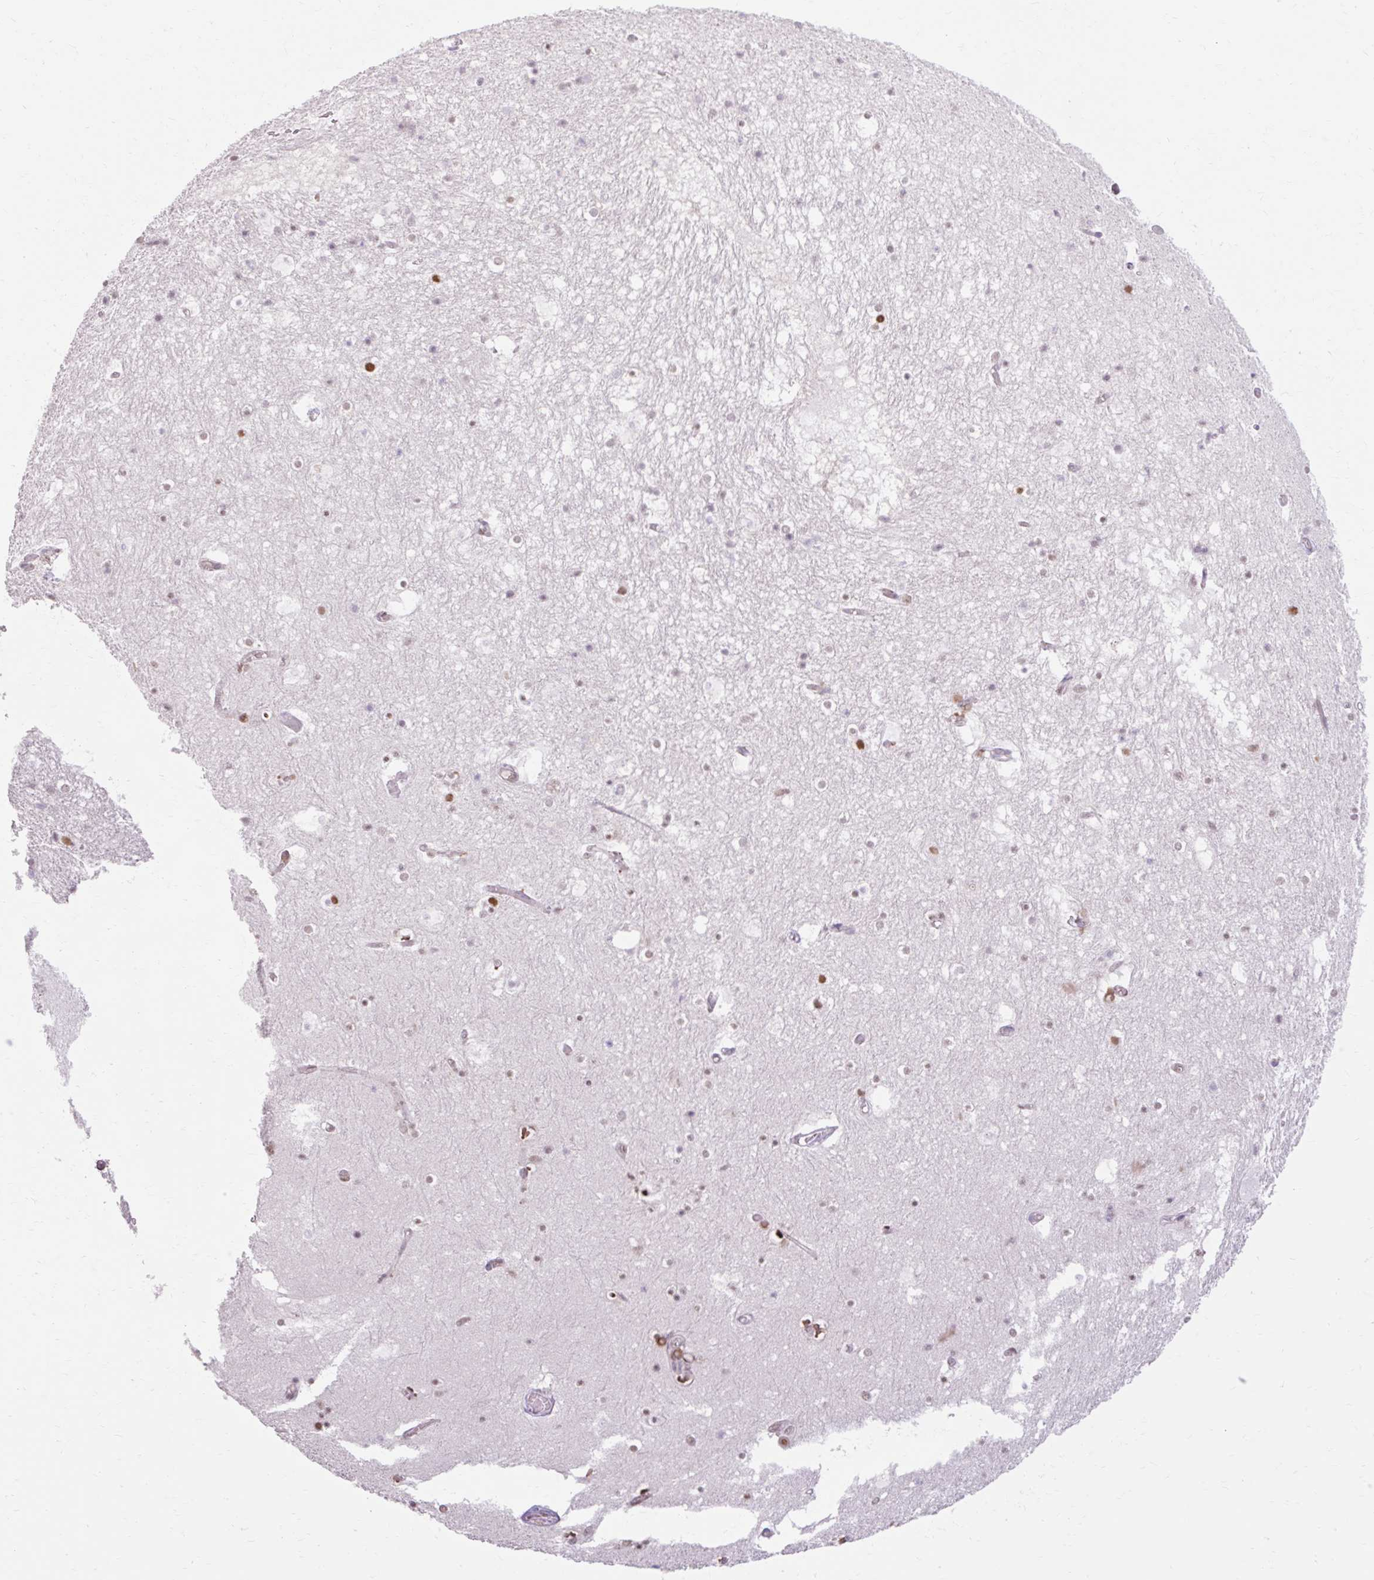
{"staining": {"intensity": "strong", "quantity": "<25%", "location": "nuclear"}, "tissue": "hippocampus", "cell_type": "Glial cells", "image_type": "normal", "snomed": [{"axis": "morphology", "description": "Normal tissue, NOS"}, {"axis": "topography", "description": "Hippocampus"}], "caption": "Immunohistochemistry (IHC) histopathology image of benign hippocampus: human hippocampus stained using IHC demonstrates medium levels of strong protein expression localized specifically in the nuclear of glial cells, appearing as a nuclear brown color.", "gene": "ENSG00000261832", "patient": {"sex": "female", "age": 52}}